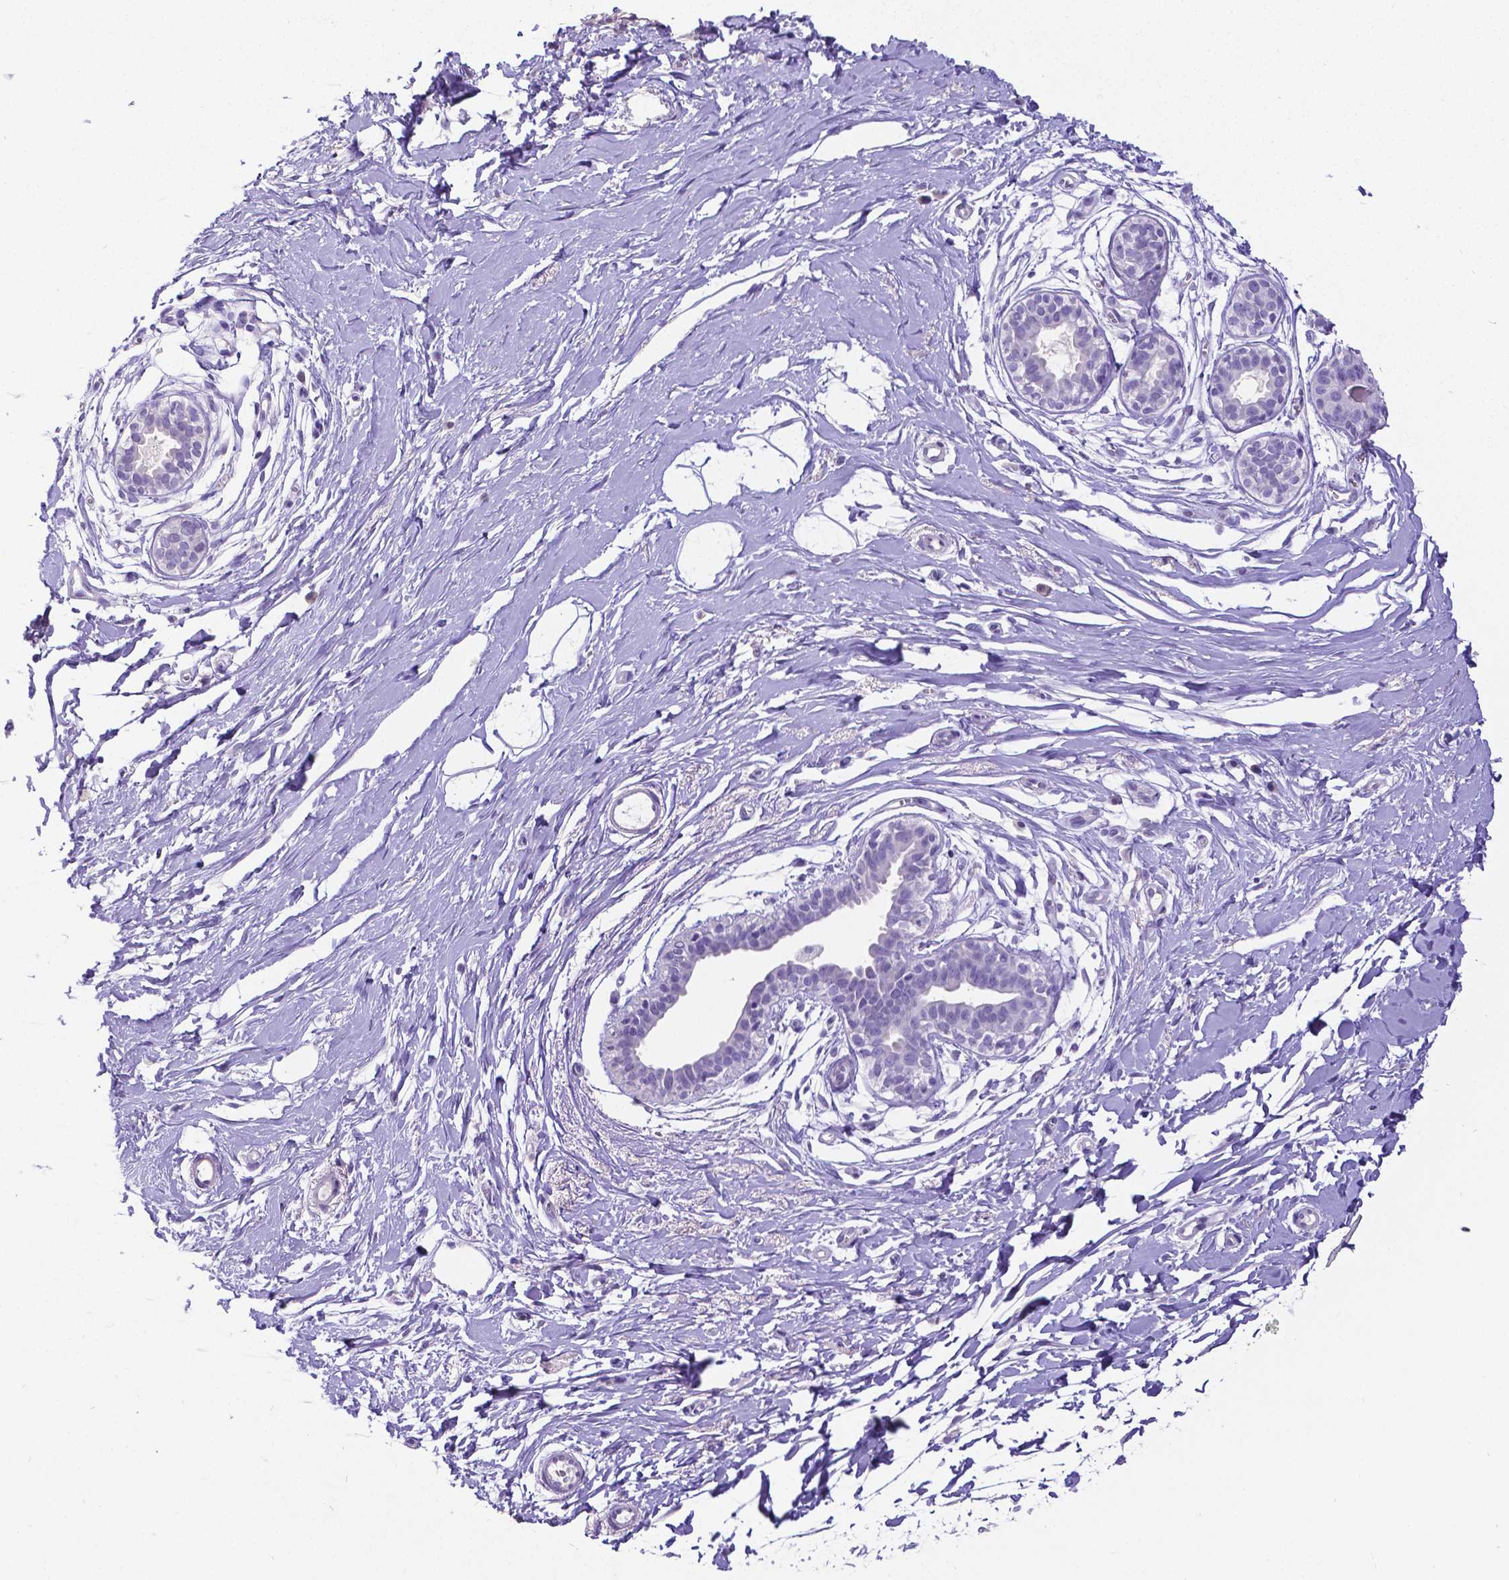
{"staining": {"intensity": "negative", "quantity": "none", "location": "none"}, "tissue": "breast", "cell_type": "Adipocytes", "image_type": "normal", "snomed": [{"axis": "morphology", "description": "Normal tissue, NOS"}, {"axis": "topography", "description": "Breast"}], "caption": "High power microscopy image of an IHC photomicrograph of normal breast, revealing no significant positivity in adipocytes.", "gene": "SATB2", "patient": {"sex": "female", "age": 49}}